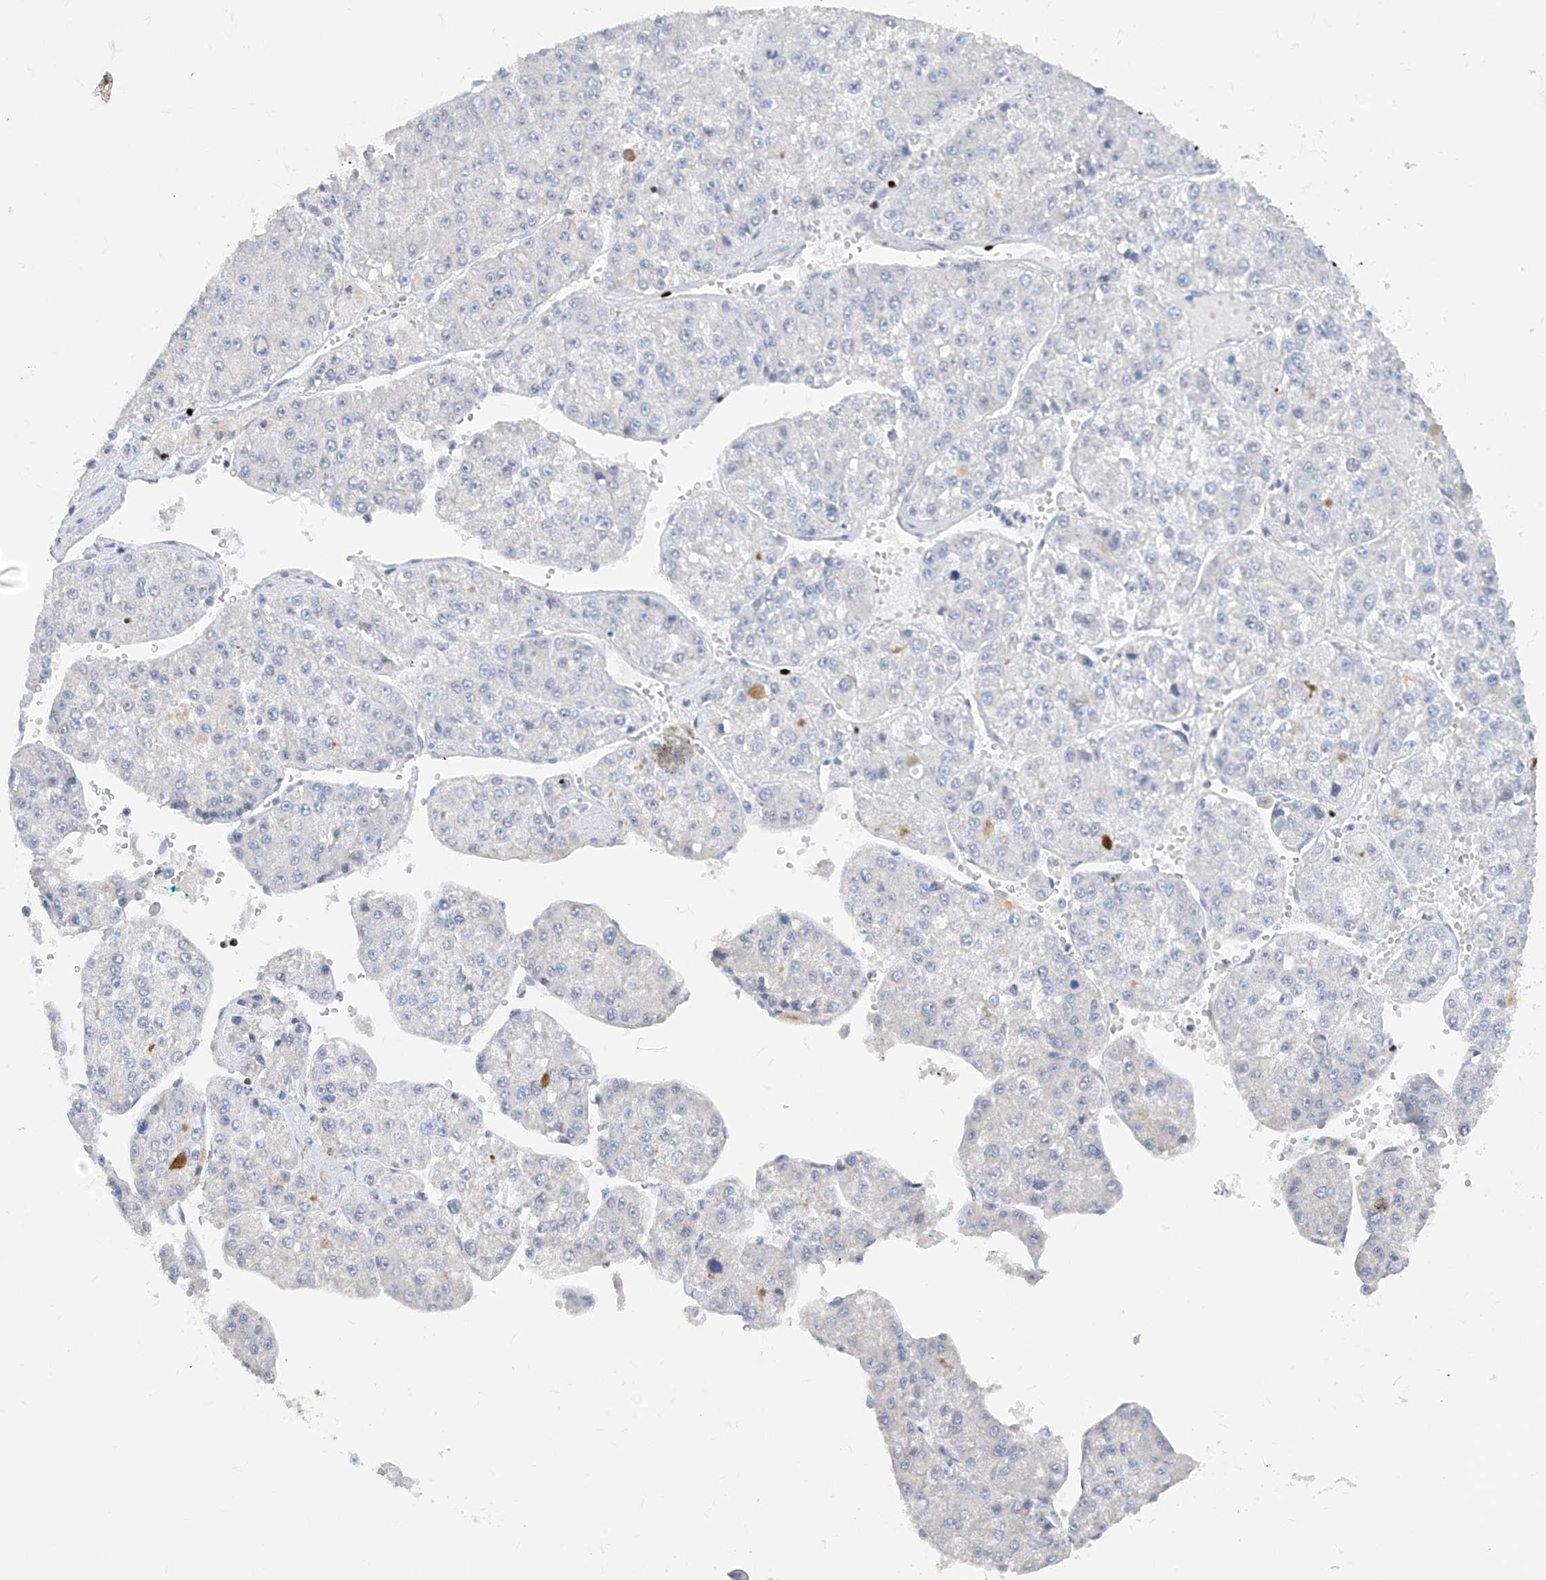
{"staining": {"intensity": "negative", "quantity": "none", "location": "none"}, "tissue": "liver cancer", "cell_type": "Tumor cells", "image_type": "cancer", "snomed": [{"axis": "morphology", "description": "Carcinoma, Hepatocellular, NOS"}, {"axis": "topography", "description": "Liver"}], "caption": "Immunohistochemistry photomicrograph of neoplastic tissue: liver cancer stained with DAB reveals no significant protein staining in tumor cells.", "gene": "TBX21", "patient": {"sex": "female", "age": 73}}